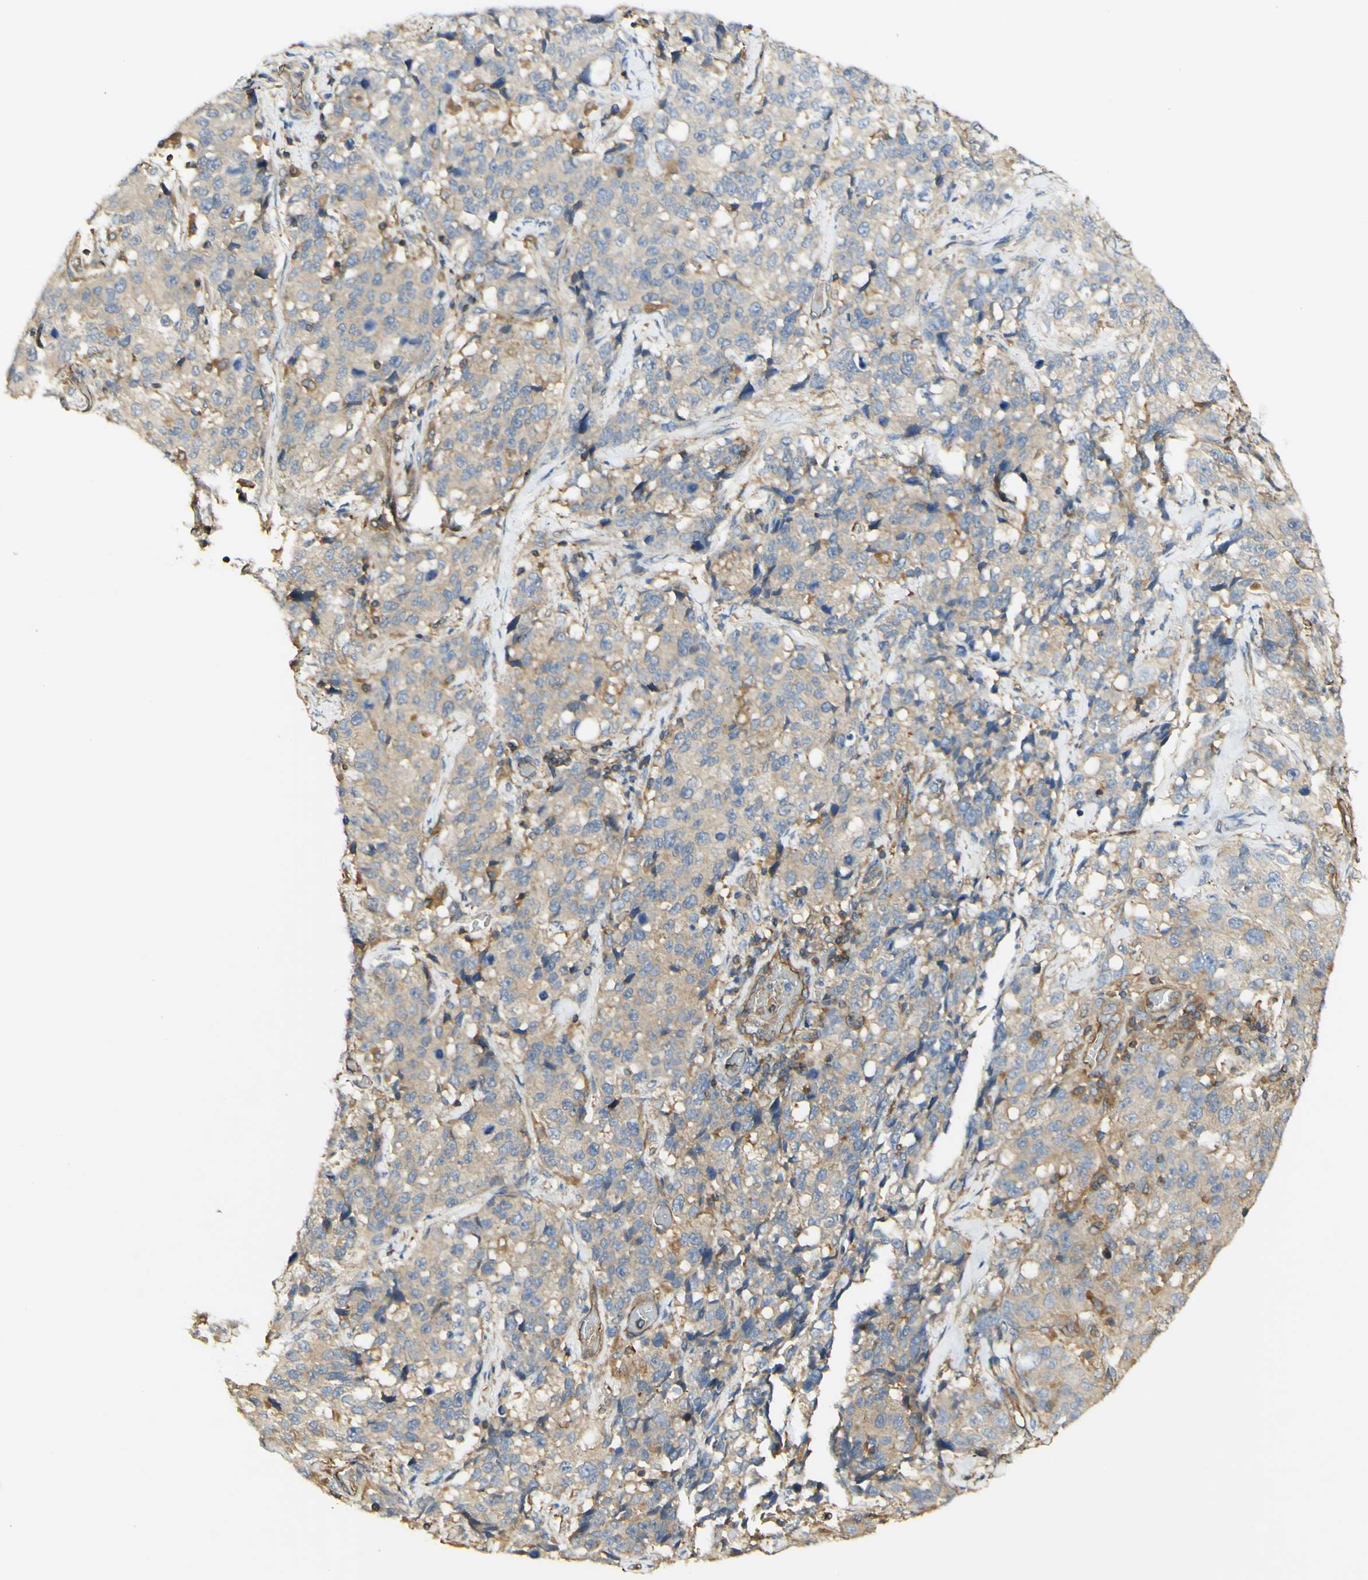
{"staining": {"intensity": "weak", "quantity": ">75%", "location": "cytoplasmic/membranous"}, "tissue": "stomach cancer", "cell_type": "Tumor cells", "image_type": "cancer", "snomed": [{"axis": "morphology", "description": "Normal tissue, NOS"}, {"axis": "morphology", "description": "Adenocarcinoma, NOS"}, {"axis": "topography", "description": "Stomach"}], "caption": "DAB immunohistochemical staining of human stomach adenocarcinoma reveals weak cytoplasmic/membranous protein expression in about >75% of tumor cells.", "gene": "IKBKG", "patient": {"sex": "male", "age": 48}}